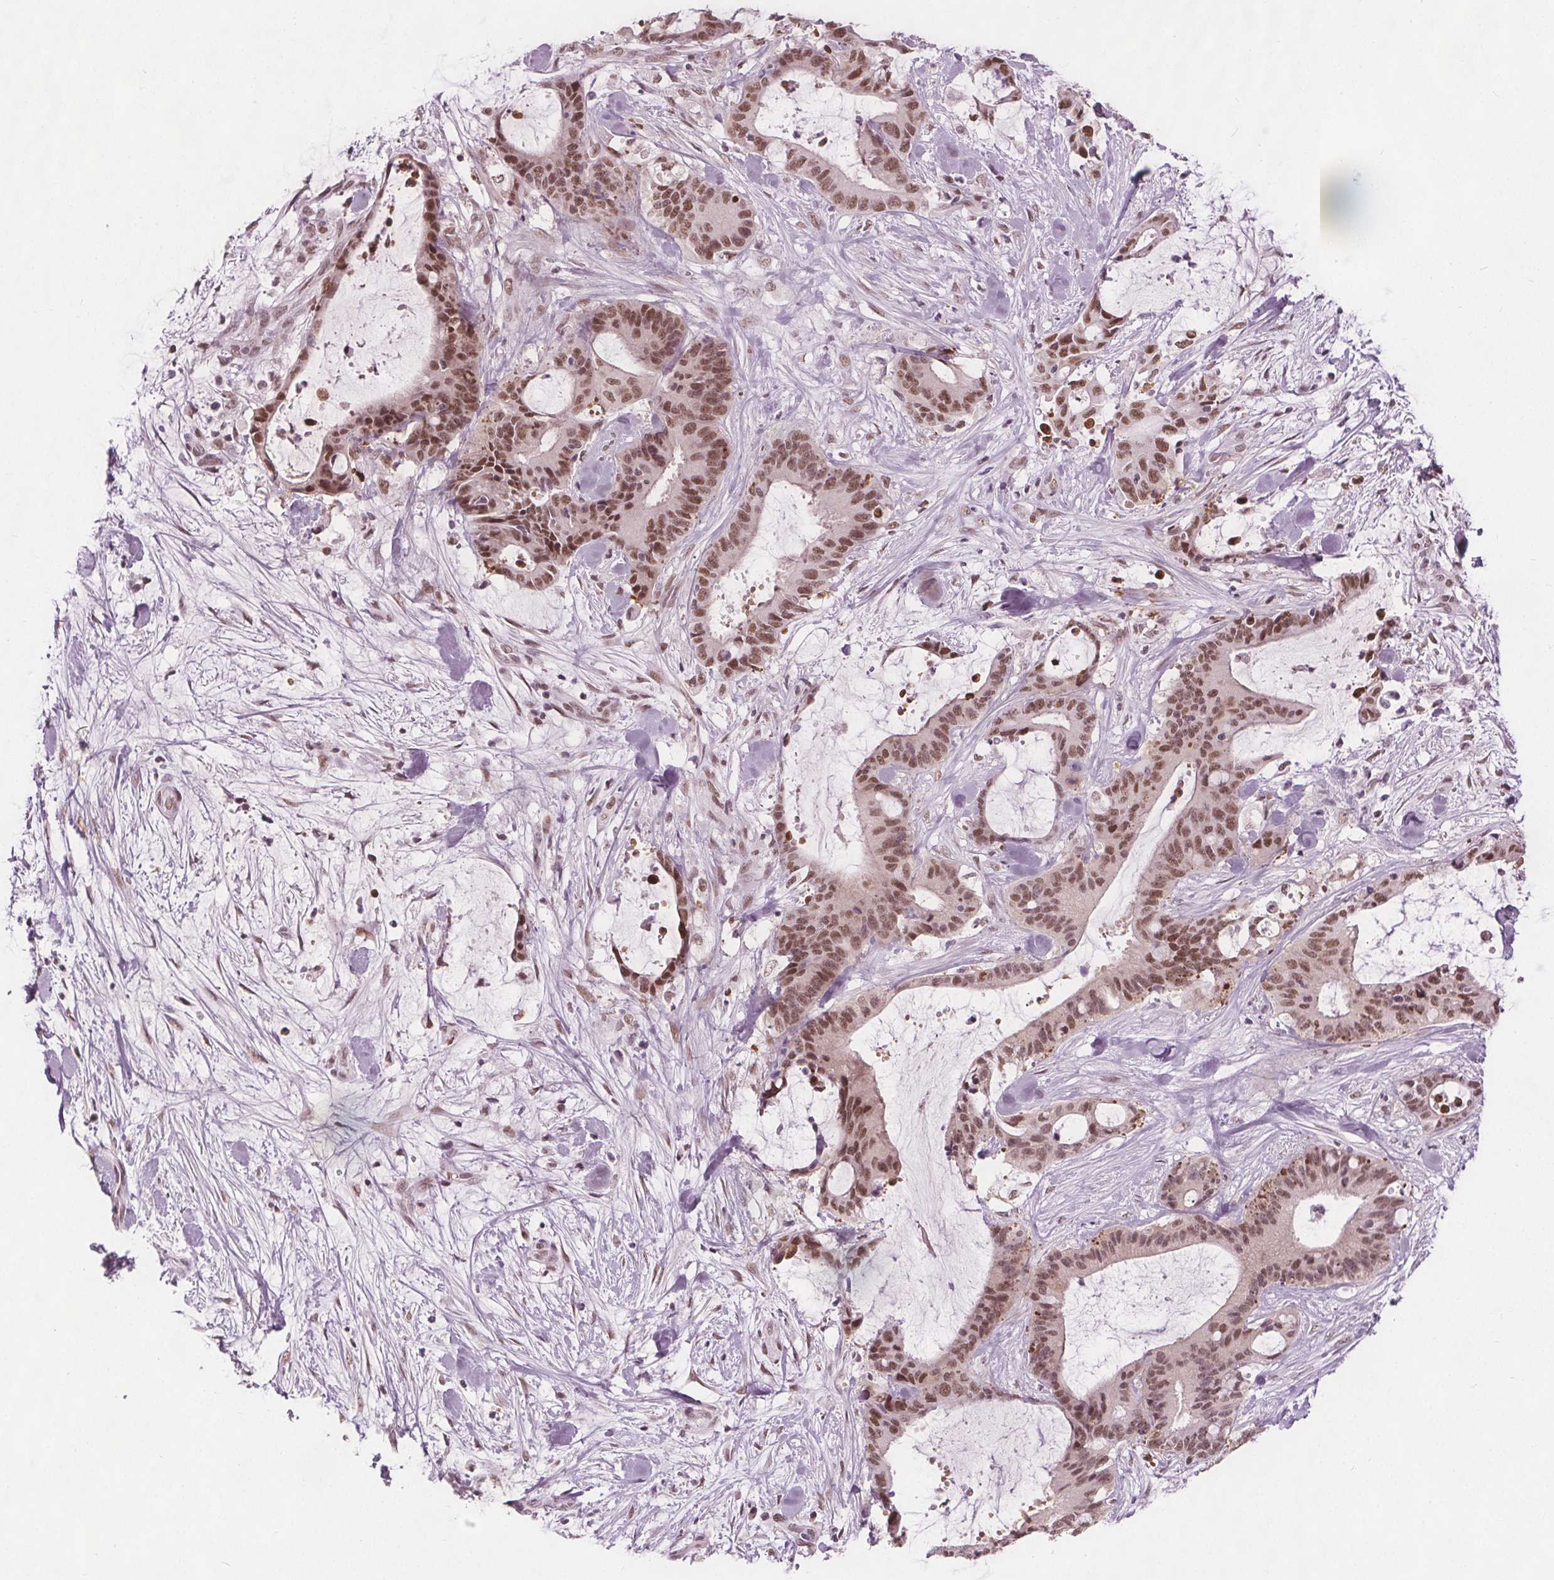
{"staining": {"intensity": "moderate", "quantity": ">75%", "location": "nuclear"}, "tissue": "liver cancer", "cell_type": "Tumor cells", "image_type": "cancer", "snomed": [{"axis": "morphology", "description": "Cholangiocarcinoma"}, {"axis": "topography", "description": "Liver"}], "caption": "Liver cholangiocarcinoma stained with a protein marker shows moderate staining in tumor cells.", "gene": "IWS1", "patient": {"sex": "female", "age": 73}}